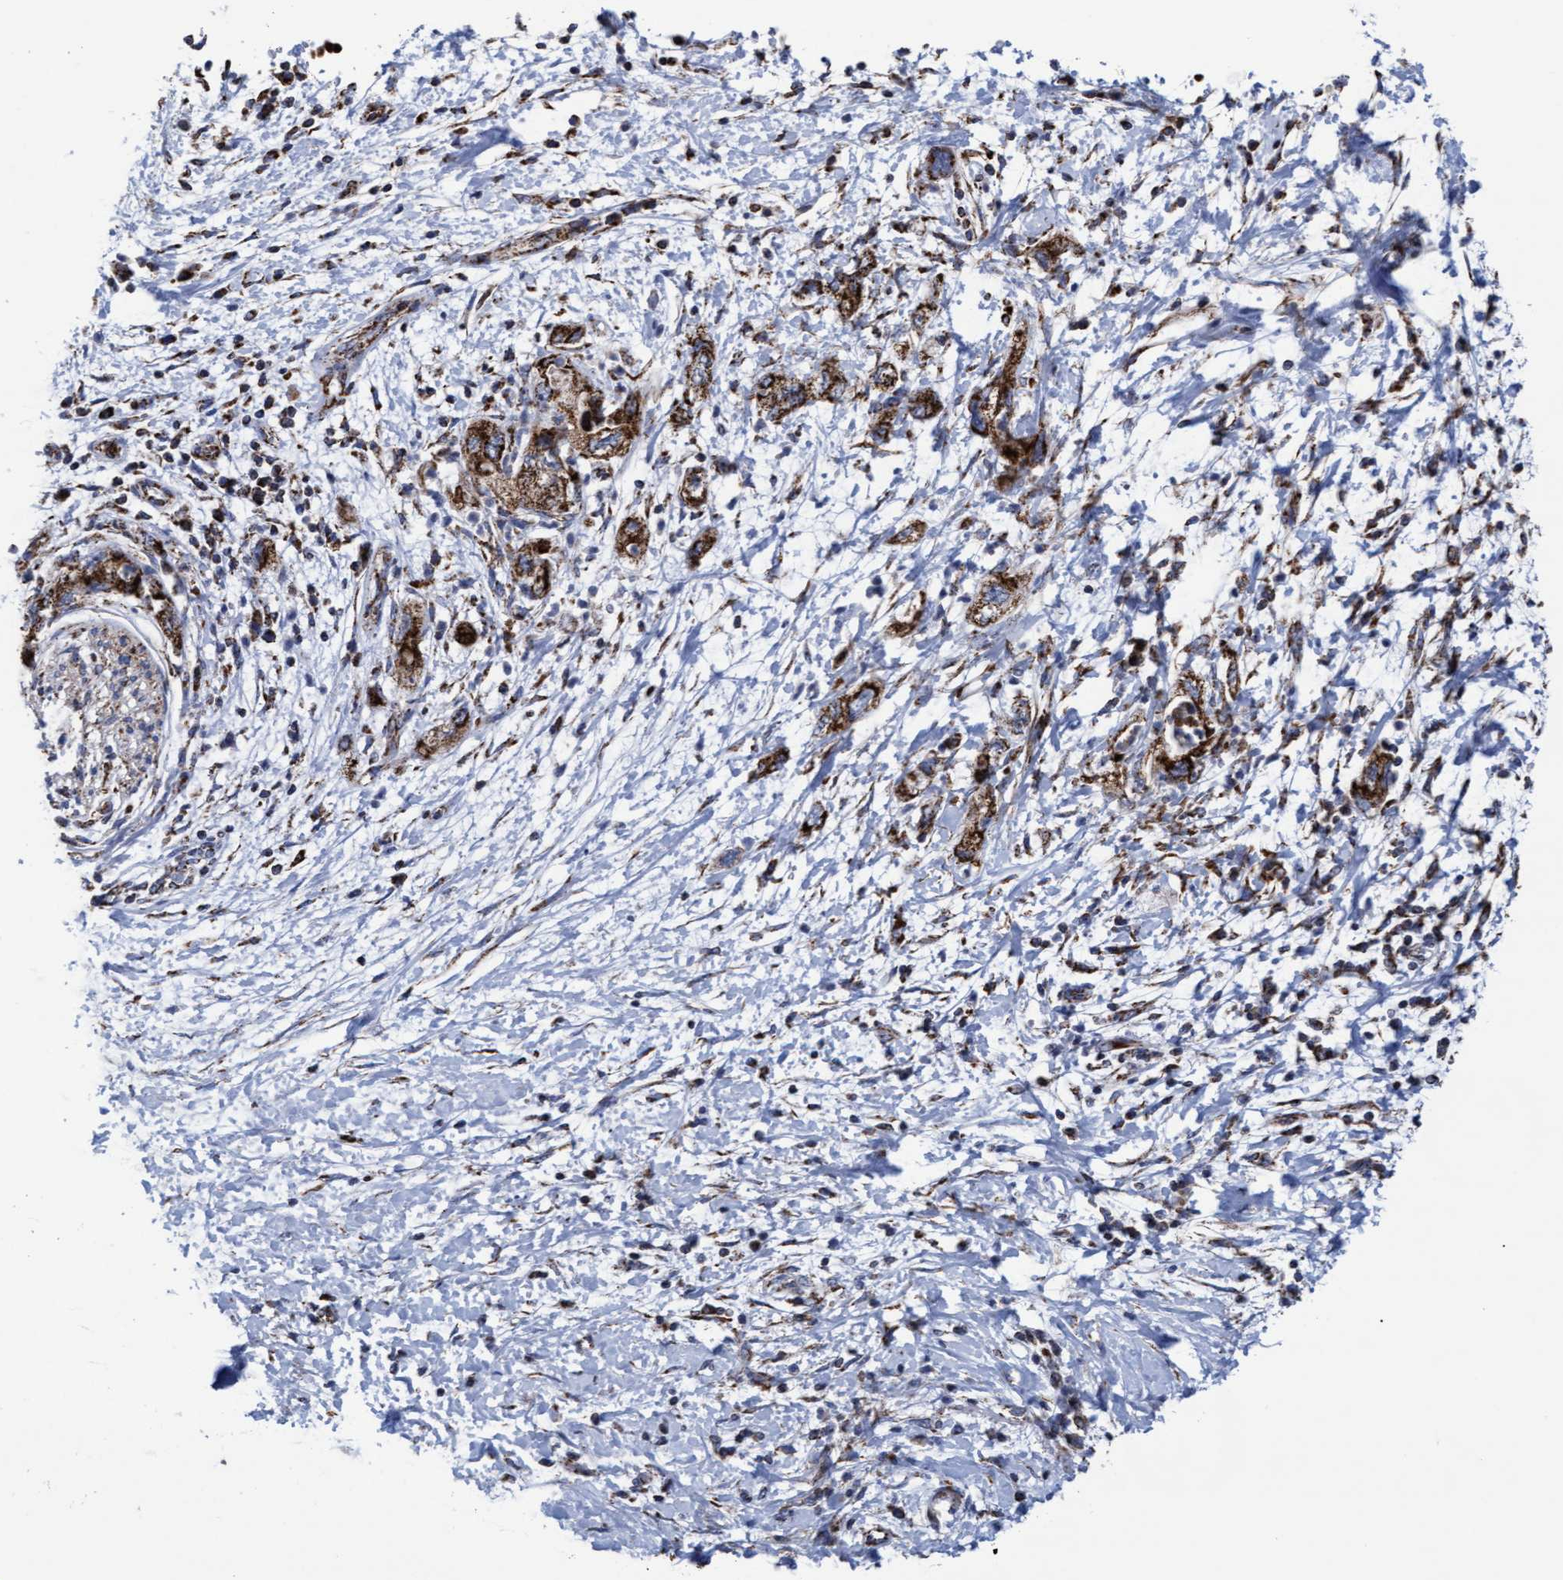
{"staining": {"intensity": "strong", "quantity": ">75%", "location": "cytoplasmic/membranous"}, "tissue": "pancreatic cancer", "cell_type": "Tumor cells", "image_type": "cancer", "snomed": [{"axis": "morphology", "description": "Adenocarcinoma, NOS"}, {"axis": "topography", "description": "Pancreas"}], "caption": "Strong cytoplasmic/membranous protein staining is appreciated in about >75% of tumor cells in pancreatic cancer. The protein is shown in brown color, while the nuclei are stained blue.", "gene": "MRPL38", "patient": {"sex": "female", "age": 73}}